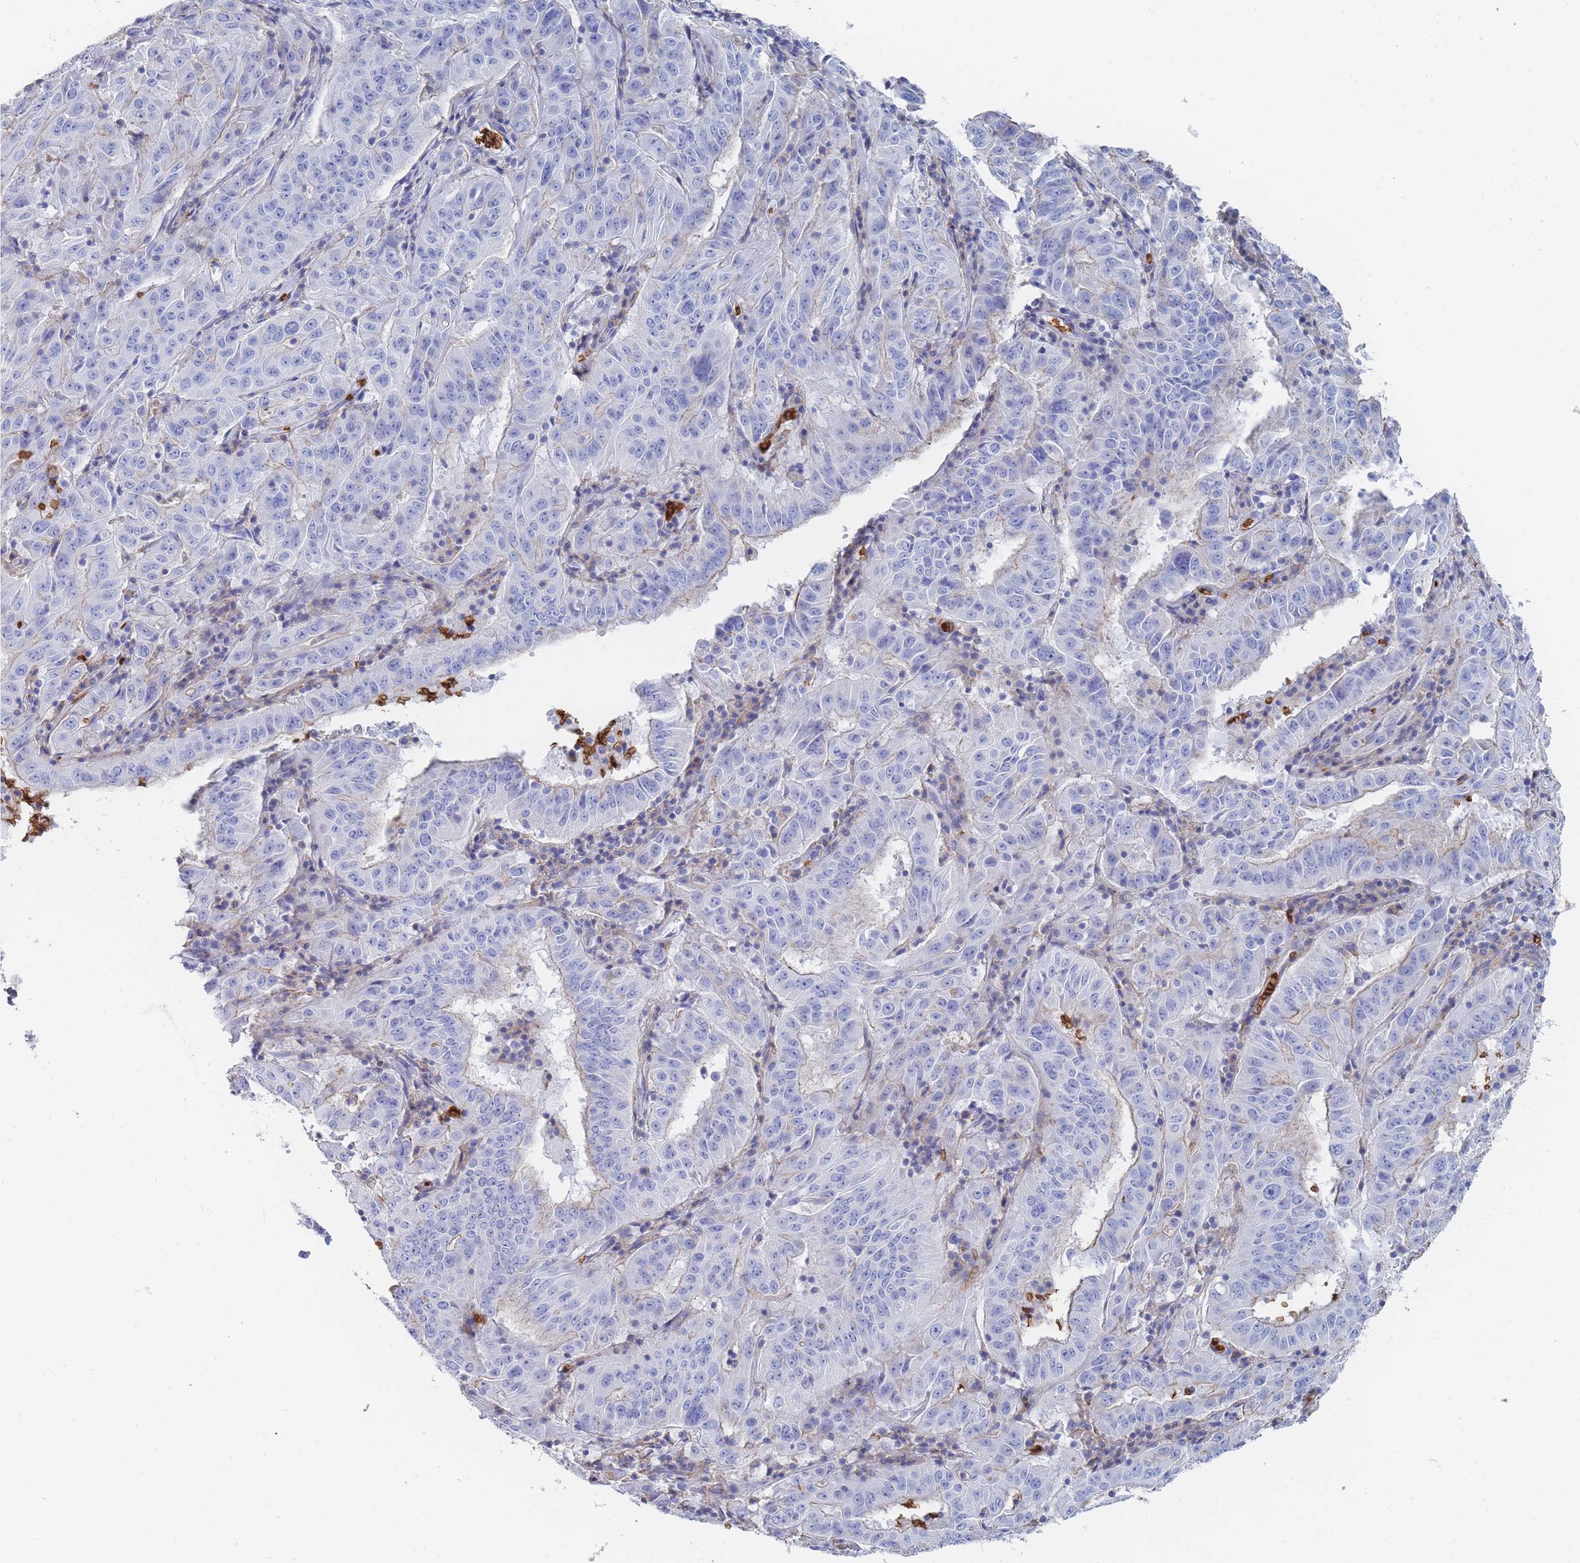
{"staining": {"intensity": "negative", "quantity": "none", "location": "none"}, "tissue": "pancreatic cancer", "cell_type": "Tumor cells", "image_type": "cancer", "snomed": [{"axis": "morphology", "description": "Adenocarcinoma, NOS"}, {"axis": "topography", "description": "Pancreas"}], "caption": "Immunohistochemistry (IHC) micrograph of adenocarcinoma (pancreatic) stained for a protein (brown), which exhibits no positivity in tumor cells.", "gene": "SLC2A1", "patient": {"sex": "male", "age": 63}}